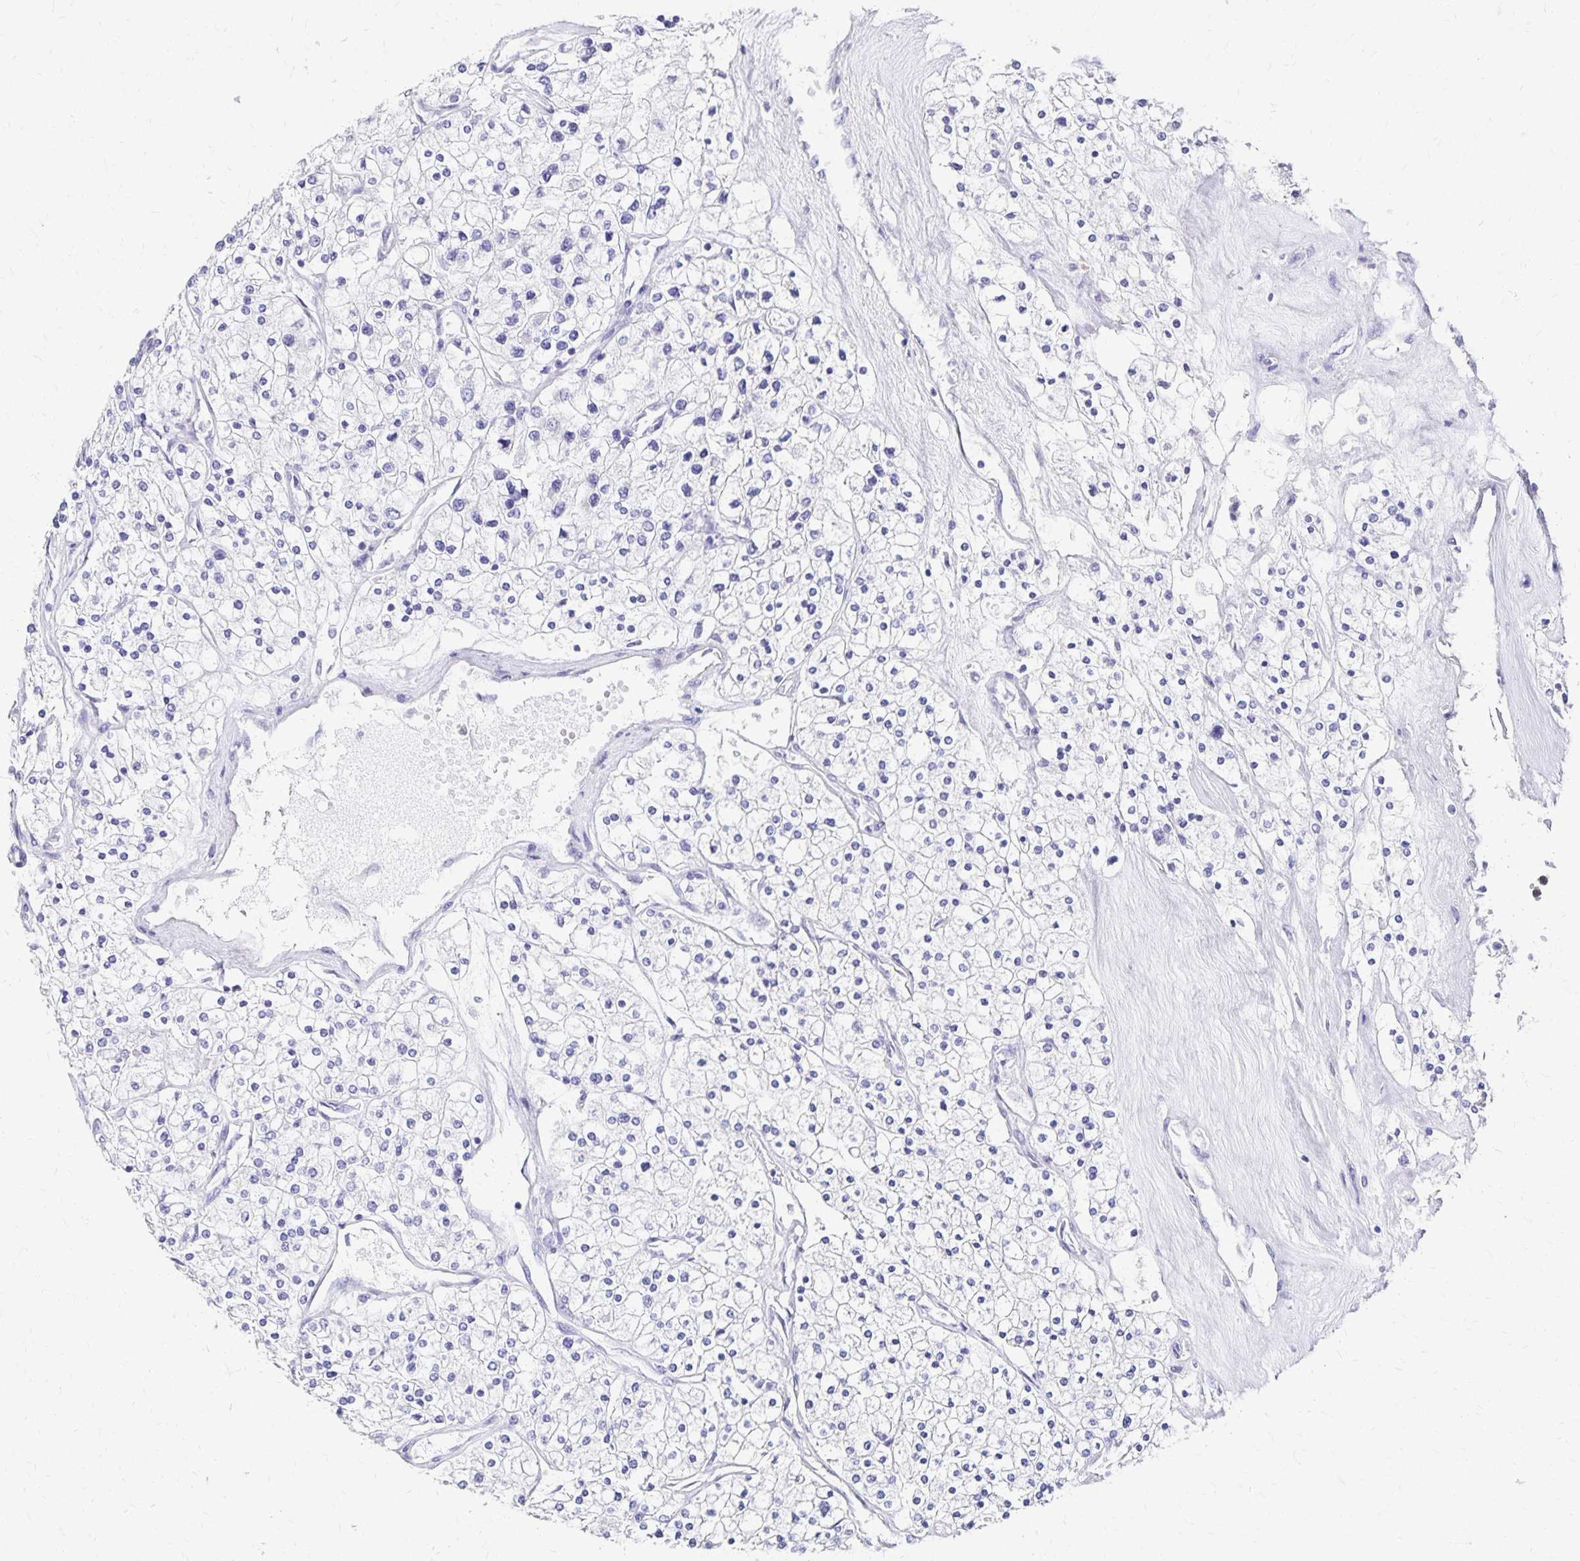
{"staining": {"intensity": "negative", "quantity": "none", "location": "none"}, "tissue": "renal cancer", "cell_type": "Tumor cells", "image_type": "cancer", "snomed": [{"axis": "morphology", "description": "Adenocarcinoma, NOS"}, {"axis": "topography", "description": "Kidney"}], "caption": "Renal adenocarcinoma was stained to show a protein in brown. There is no significant positivity in tumor cells.", "gene": "DYNLT4", "patient": {"sex": "male", "age": 80}}